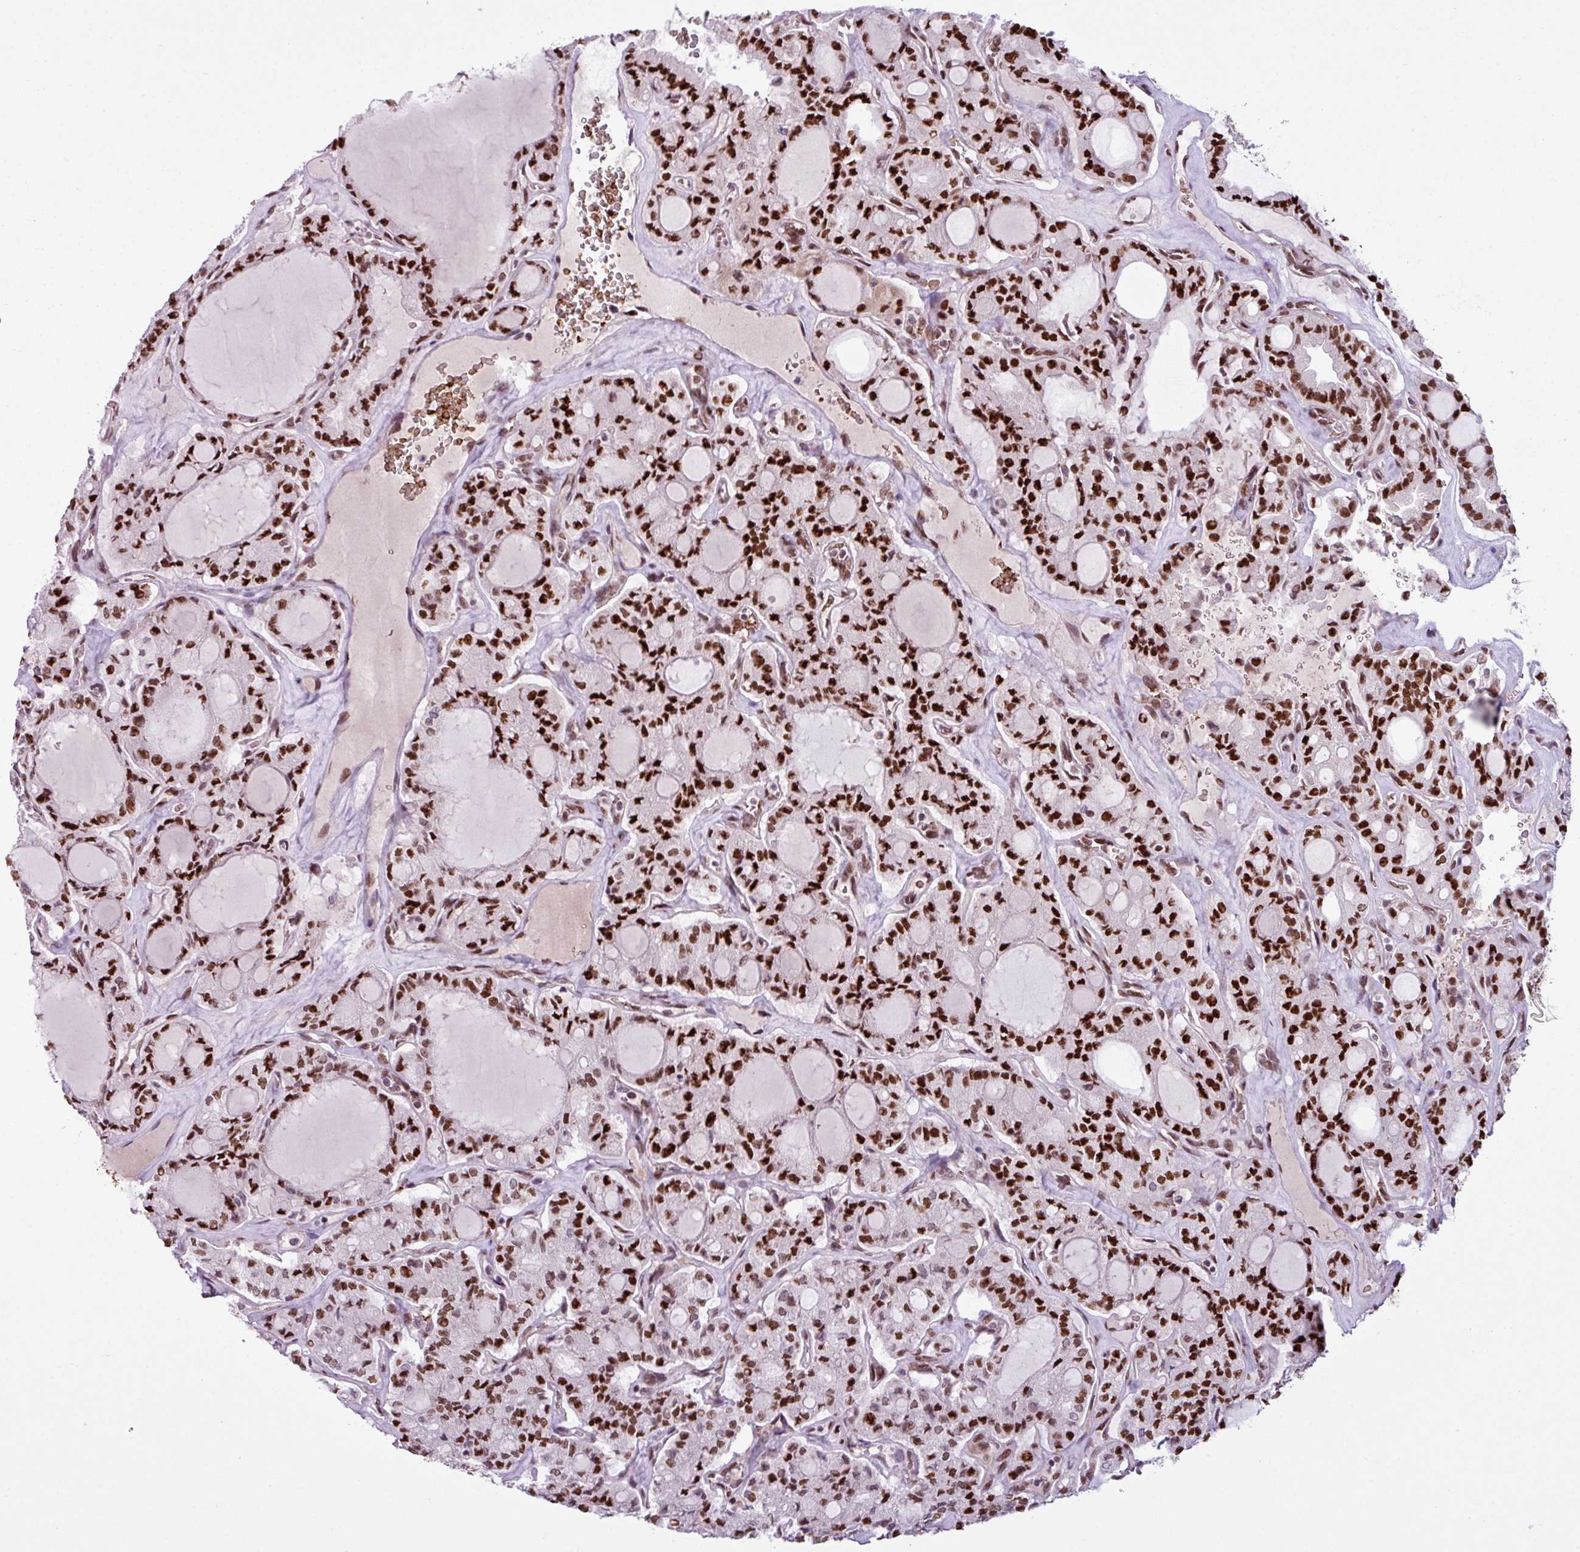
{"staining": {"intensity": "strong", "quantity": ">75%", "location": "nuclear"}, "tissue": "thyroid cancer", "cell_type": "Tumor cells", "image_type": "cancer", "snomed": [{"axis": "morphology", "description": "Papillary adenocarcinoma, NOS"}, {"axis": "topography", "description": "Thyroid gland"}], "caption": "Papillary adenocarcinoma (thyroid) was stained to show a protein in brown. There is high levels of strong nuclear expression in about >75% of tumor cells. (IHC, brightfield microscopy, high magnification).", "gene": "PRDM5", "patient": {"sex": "male", "age": 87}}